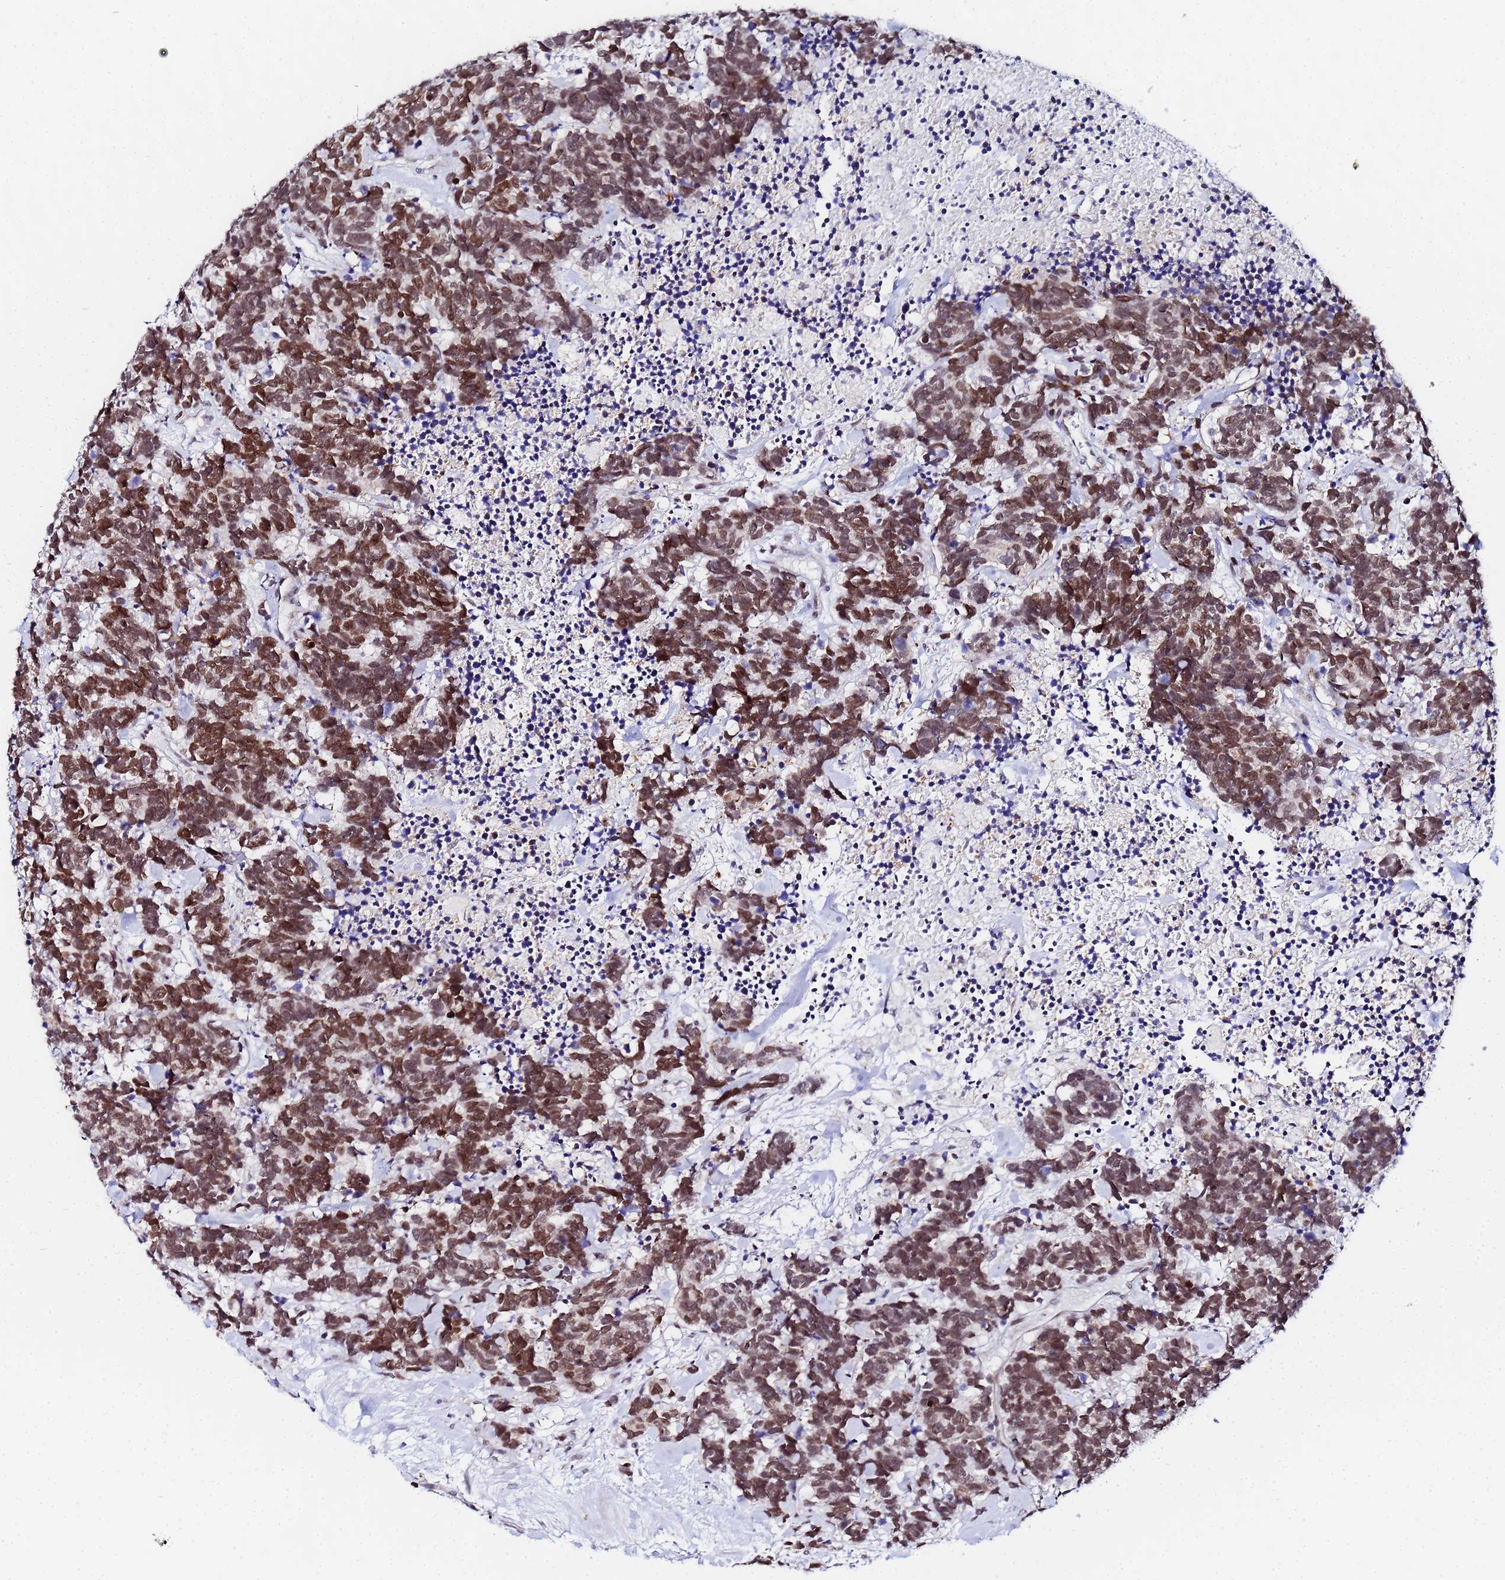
{"staining": {"intensity": "moderate", "quantity": ">75%", "location": "cytoplasmic/membranous,nuclear"}, "tissue": "carcinoid", "cell_type": "Tumor cells", "image_type": "cancer", "snomed": [{"axis": "morphology", "description": "Carcinoma, NOS"}, {"axis": "morphology", "description": "Carcinoid, malignant, NOS"}, {"axis": "topography", "description": "Prostate"}], "caption": "High-power microscopy captured an IHC micrograph of carcinoid, revealing moderate cytoplasmic/membranous and nuclear staining in about >75% of tumor cells. (Stains: DAB (3,3'-diaminobenzidine) in brown, nuclei in blue, Microscopy: brightfield microscopy at high magnification).", "gene": "CKMT1A", "patient": {"sex": "male", "age": 57}}